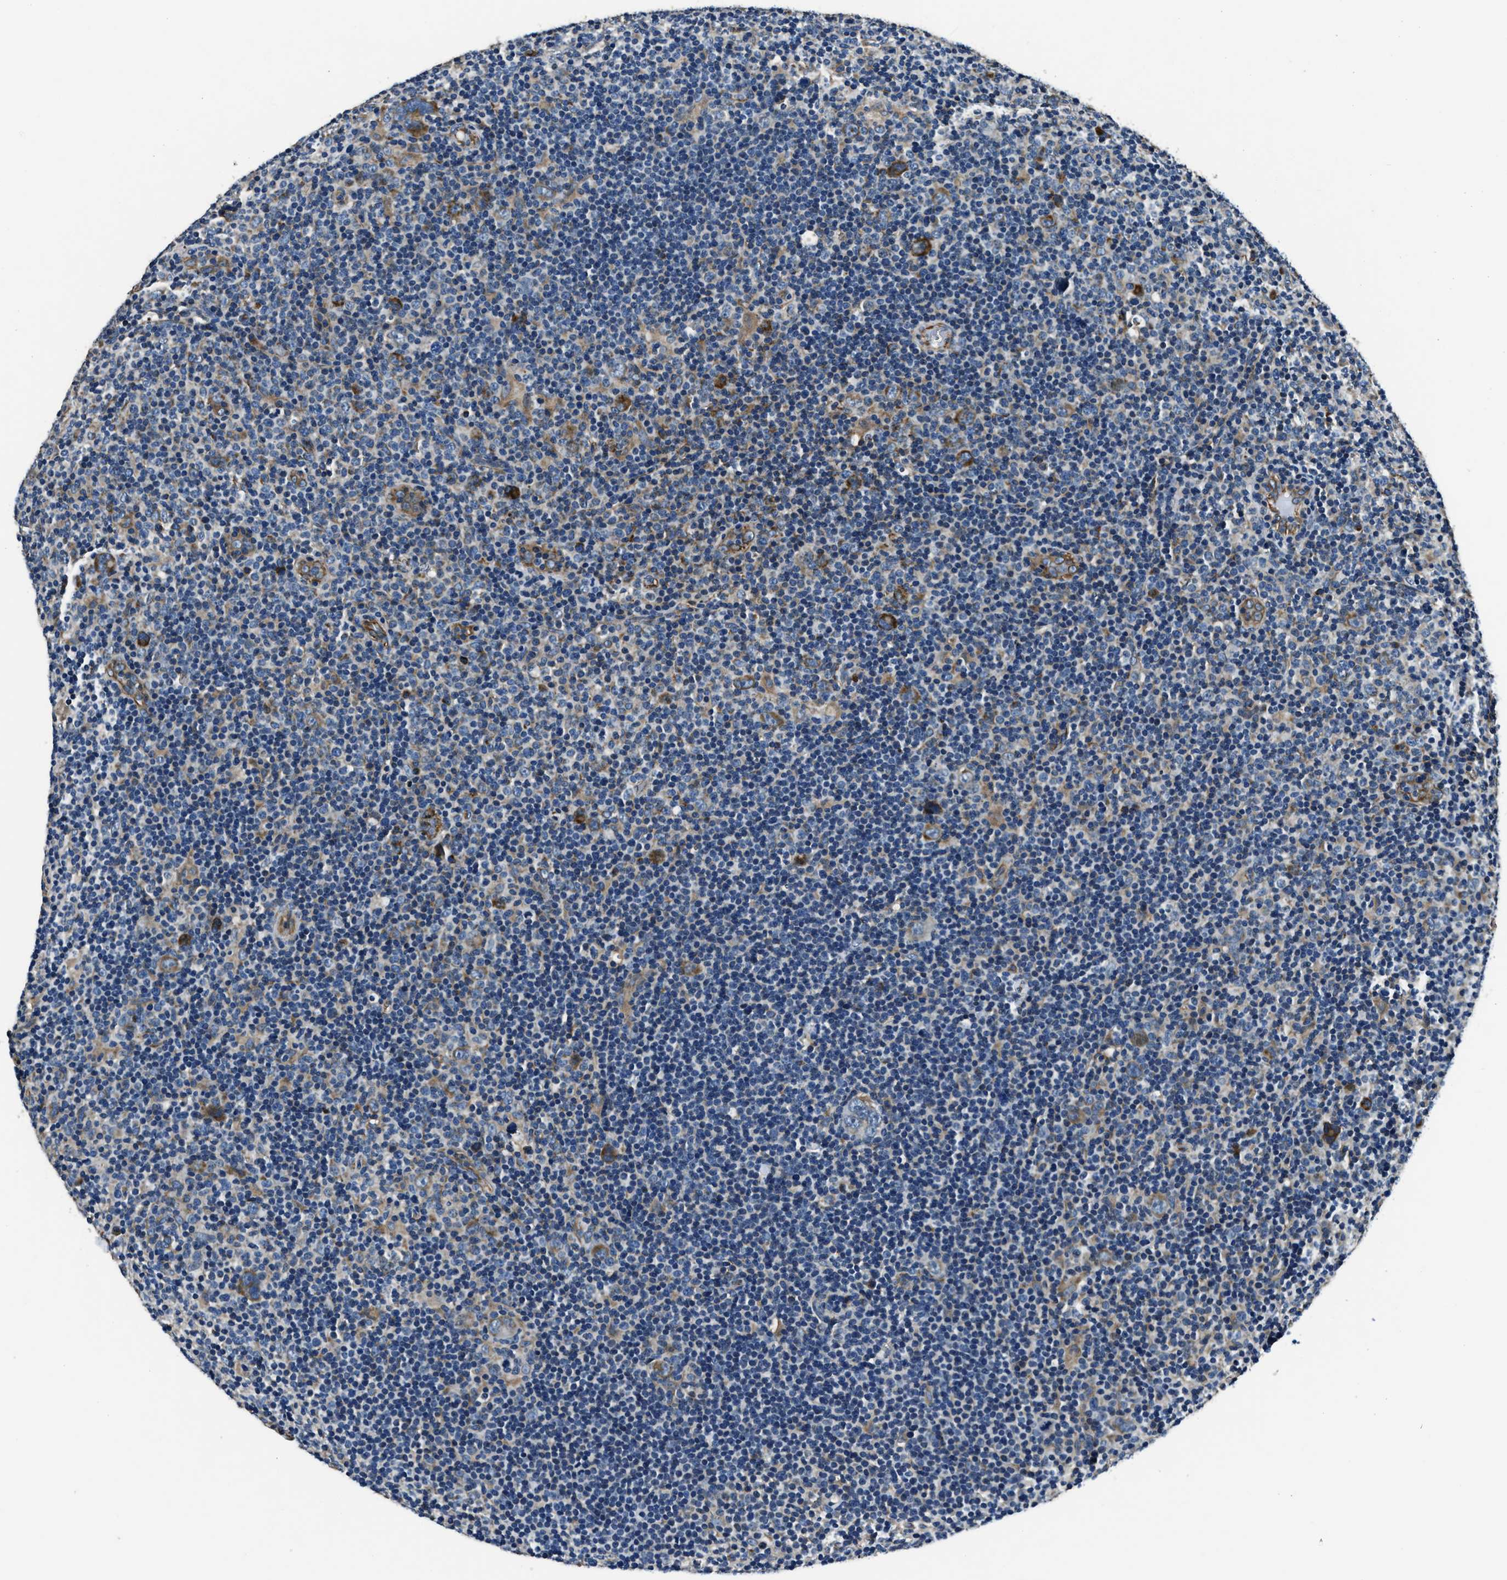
{"staining": {"intensity": "moderate", "quantity": "25%-75%", "location": "cytoplasmic/membranous"}, "tissue": "lymphoma", "cell_type": "Tumor cells", "image_type": "cancer", "snomed": [{"axis": "morphology", "description": "Hodgkin's disease, NOS"}, {"axis": "topography", "description": "Lymph node"}], "caption": "Brown immunohistochemical staining in Hodgkin's disease demonstrates moderate cytoplasmic/membranous positivity in about 25%-75% of tumor cells.", "gene": "OGDH", "patient": {"sex": "female", "age": 57}}